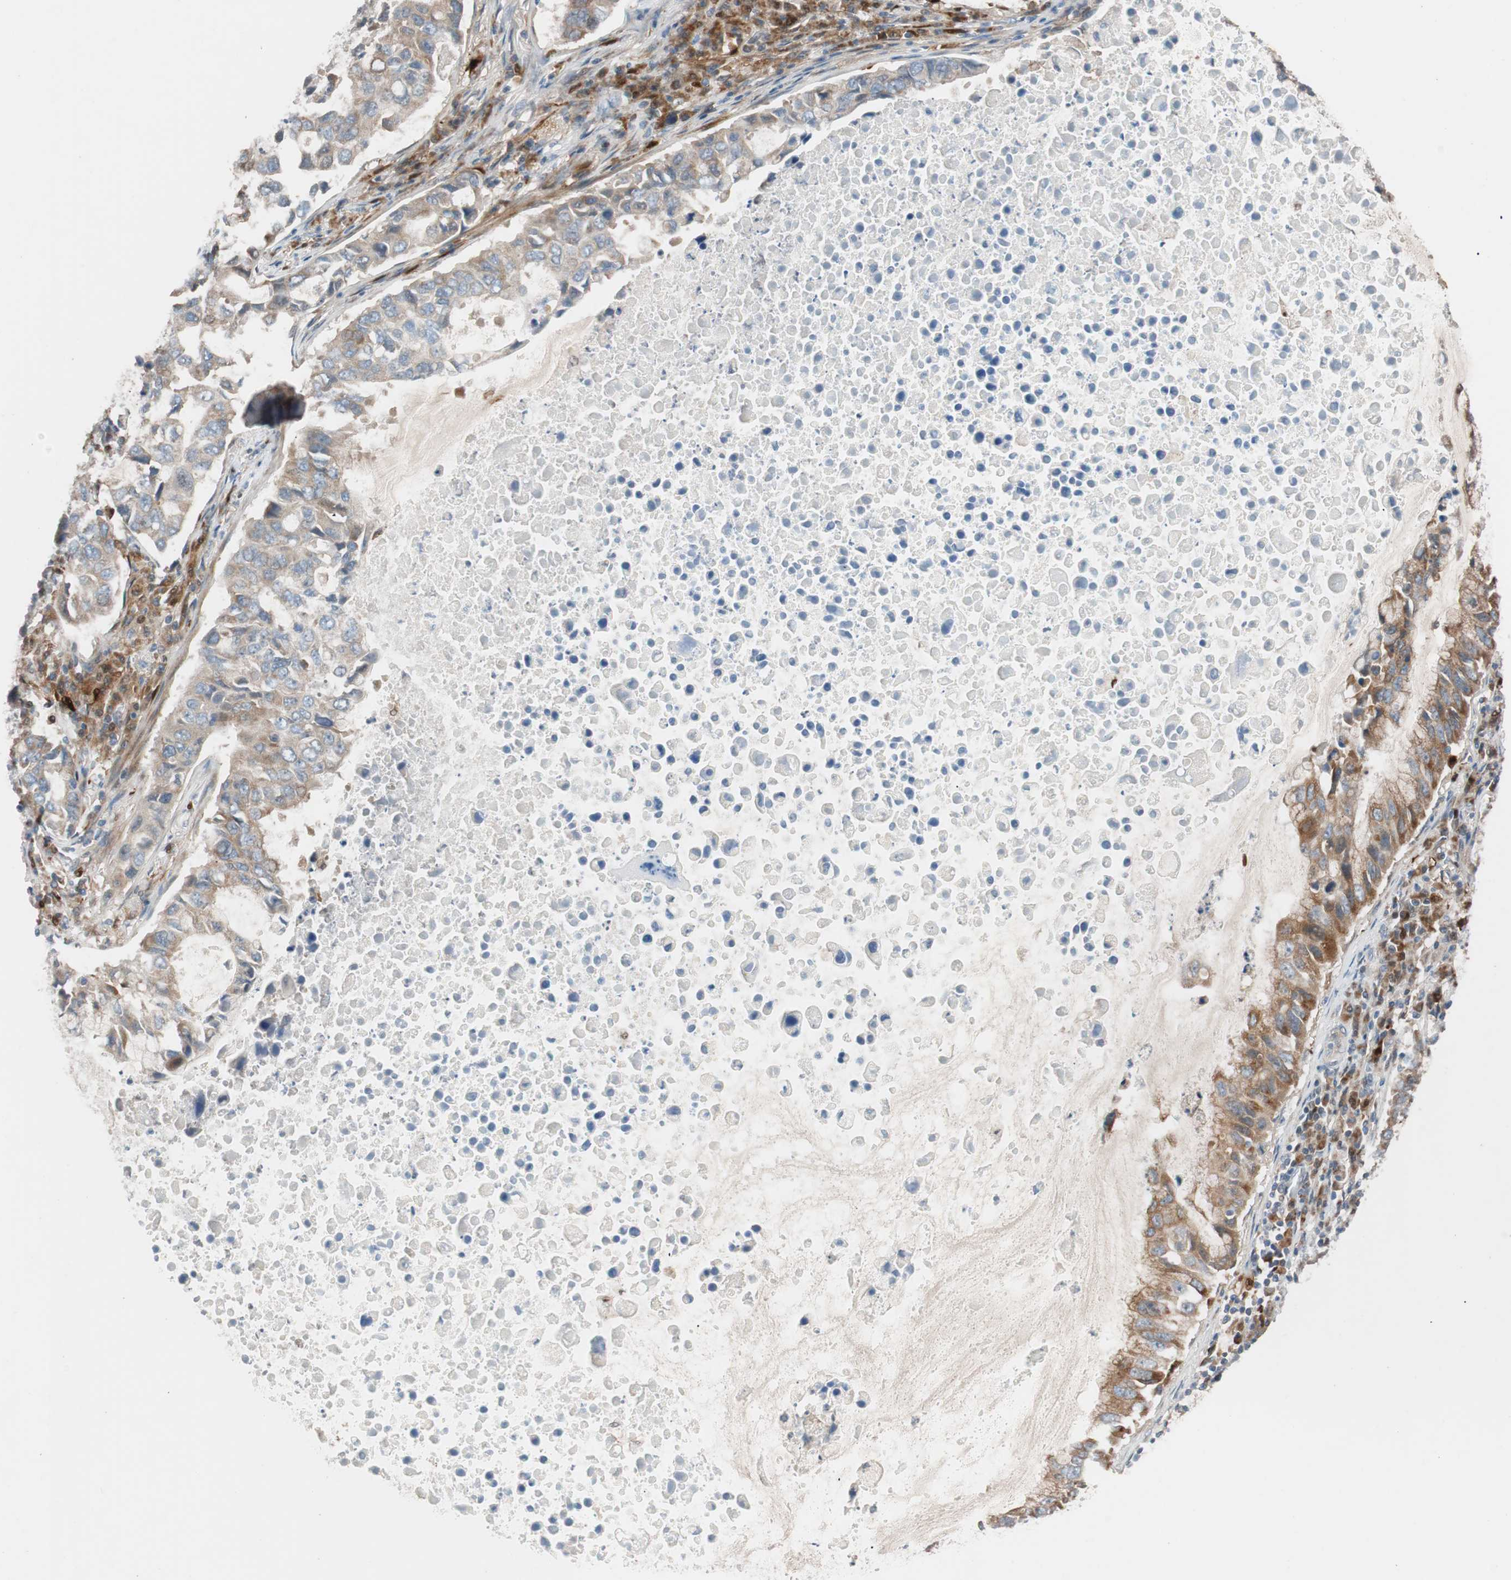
{"staining": {"intensity": "moderate", "quantity": ">75%", "location": "cytoplasmic/membranous"}, "tissue": "lung cancer", "cell_type": "Tumor cells", "image_type": "cancer", "snomed": [{"axis": "morphology", "description": "Adenocarcinoma, NOS"}, {"axis": "topography", "description": "Lung"}], "caption": "Immunohistochemistry of lung cancer displays medium levels of moderate cytoplasmic/membranous expression in about >75% of tumor cells.", "gene": "FAAH", "patient": {"sex": "male", "age": 64}}